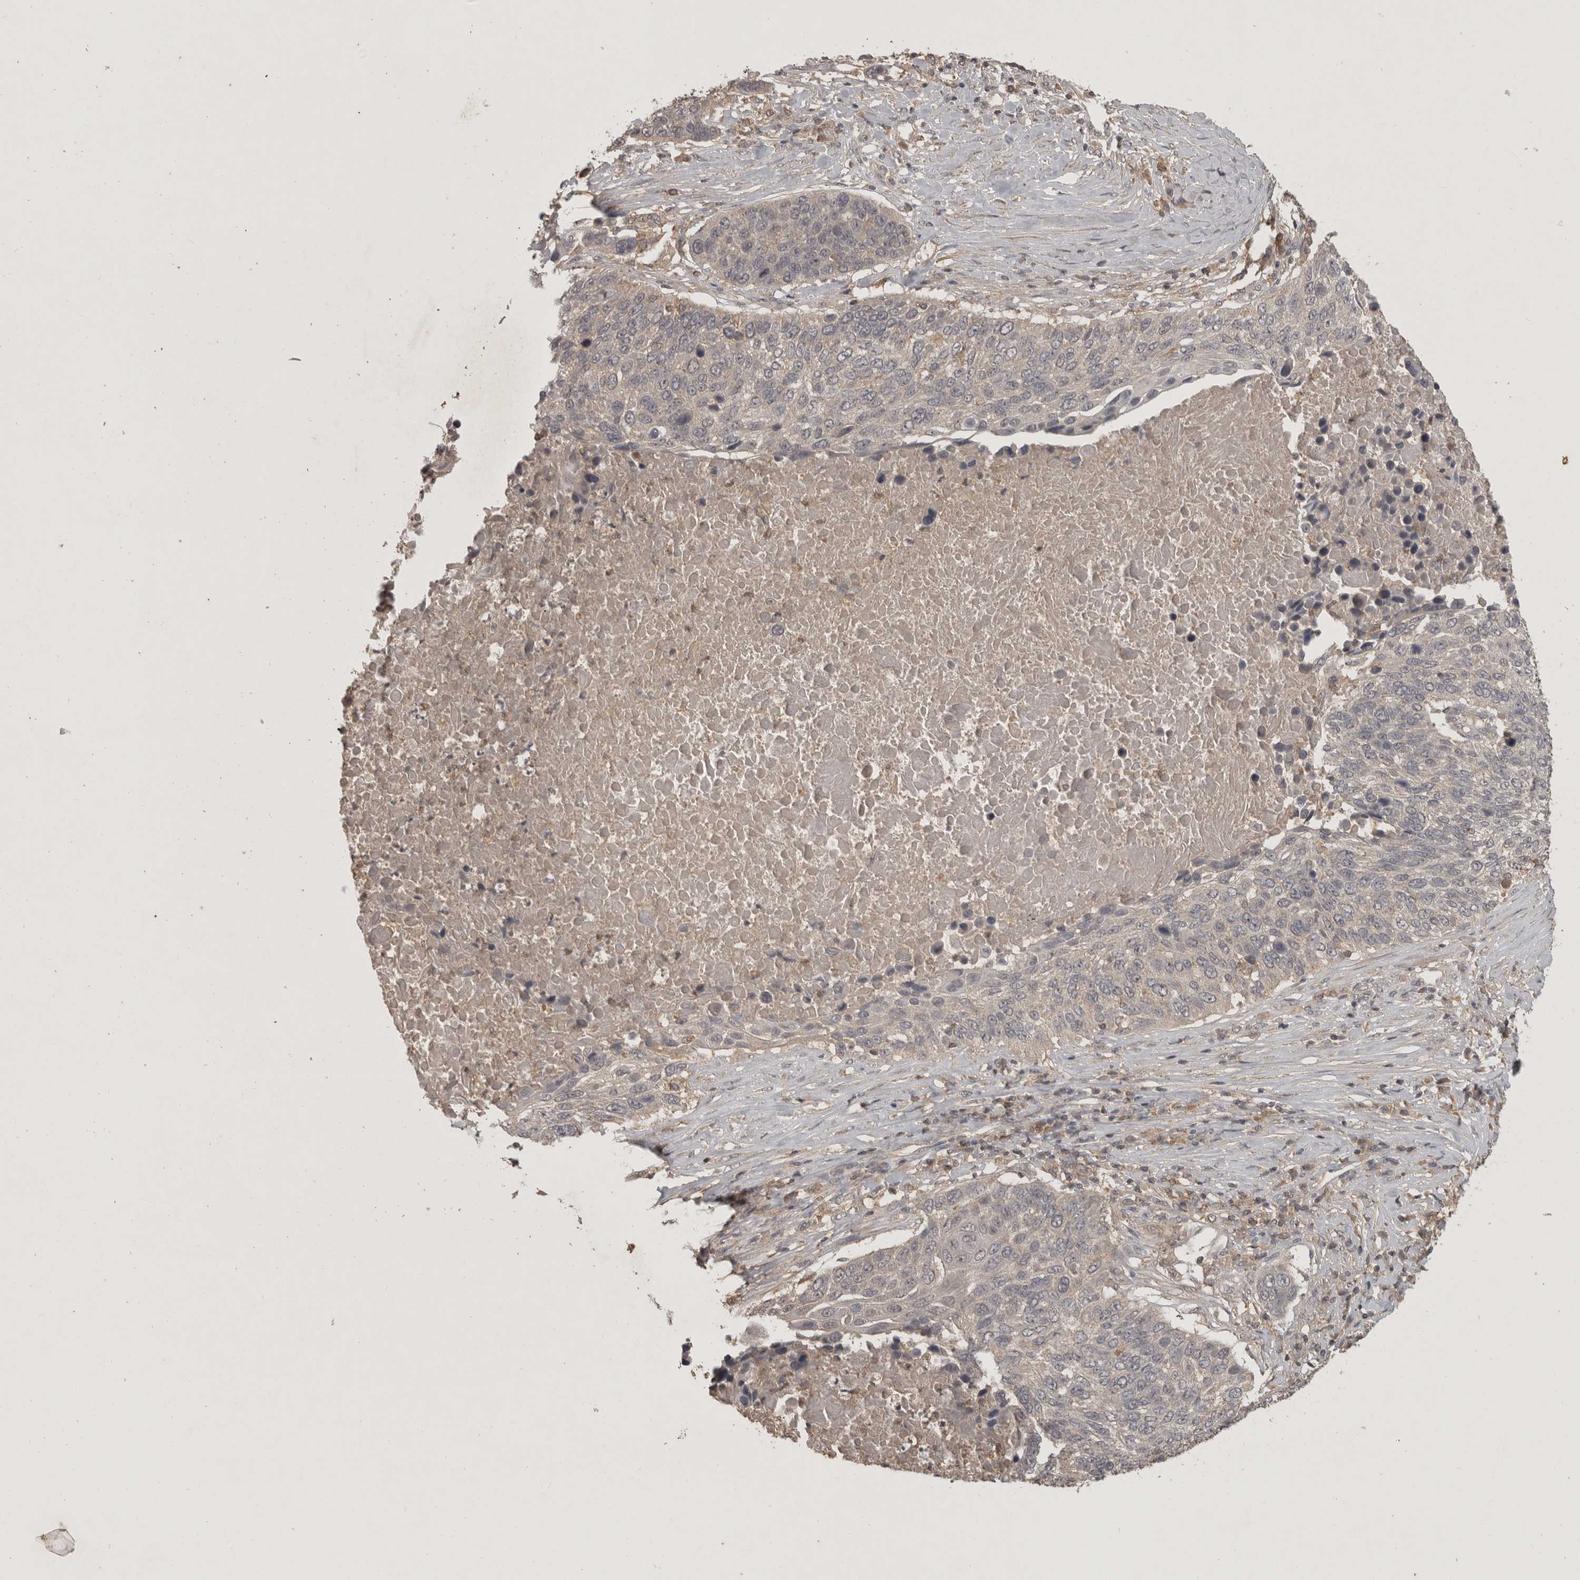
{"staining": {"intensity": "weak", "quantity": "<25%", "location": "cytoplasmic/membranous"}, "tissue": "lung cancer", "cell_type": "Tumor cells", "image_type": "cancer", "snomed": [{"axis": "morphology", "description": "Squamous cell carcinoma, NOS"}, {"axis": "topography", "description": "Lung"}], "caption": "Tumor cells show no significant protein staining in squamous cell carcinoma (lung). (Brightfield microscopy of DAB (3,3'-diaminobenzidine) immunohistochemistry (IHC) at high magnification).", "gene": "ADAMTS4", "patient": {"sex": "male", "age": 66}}